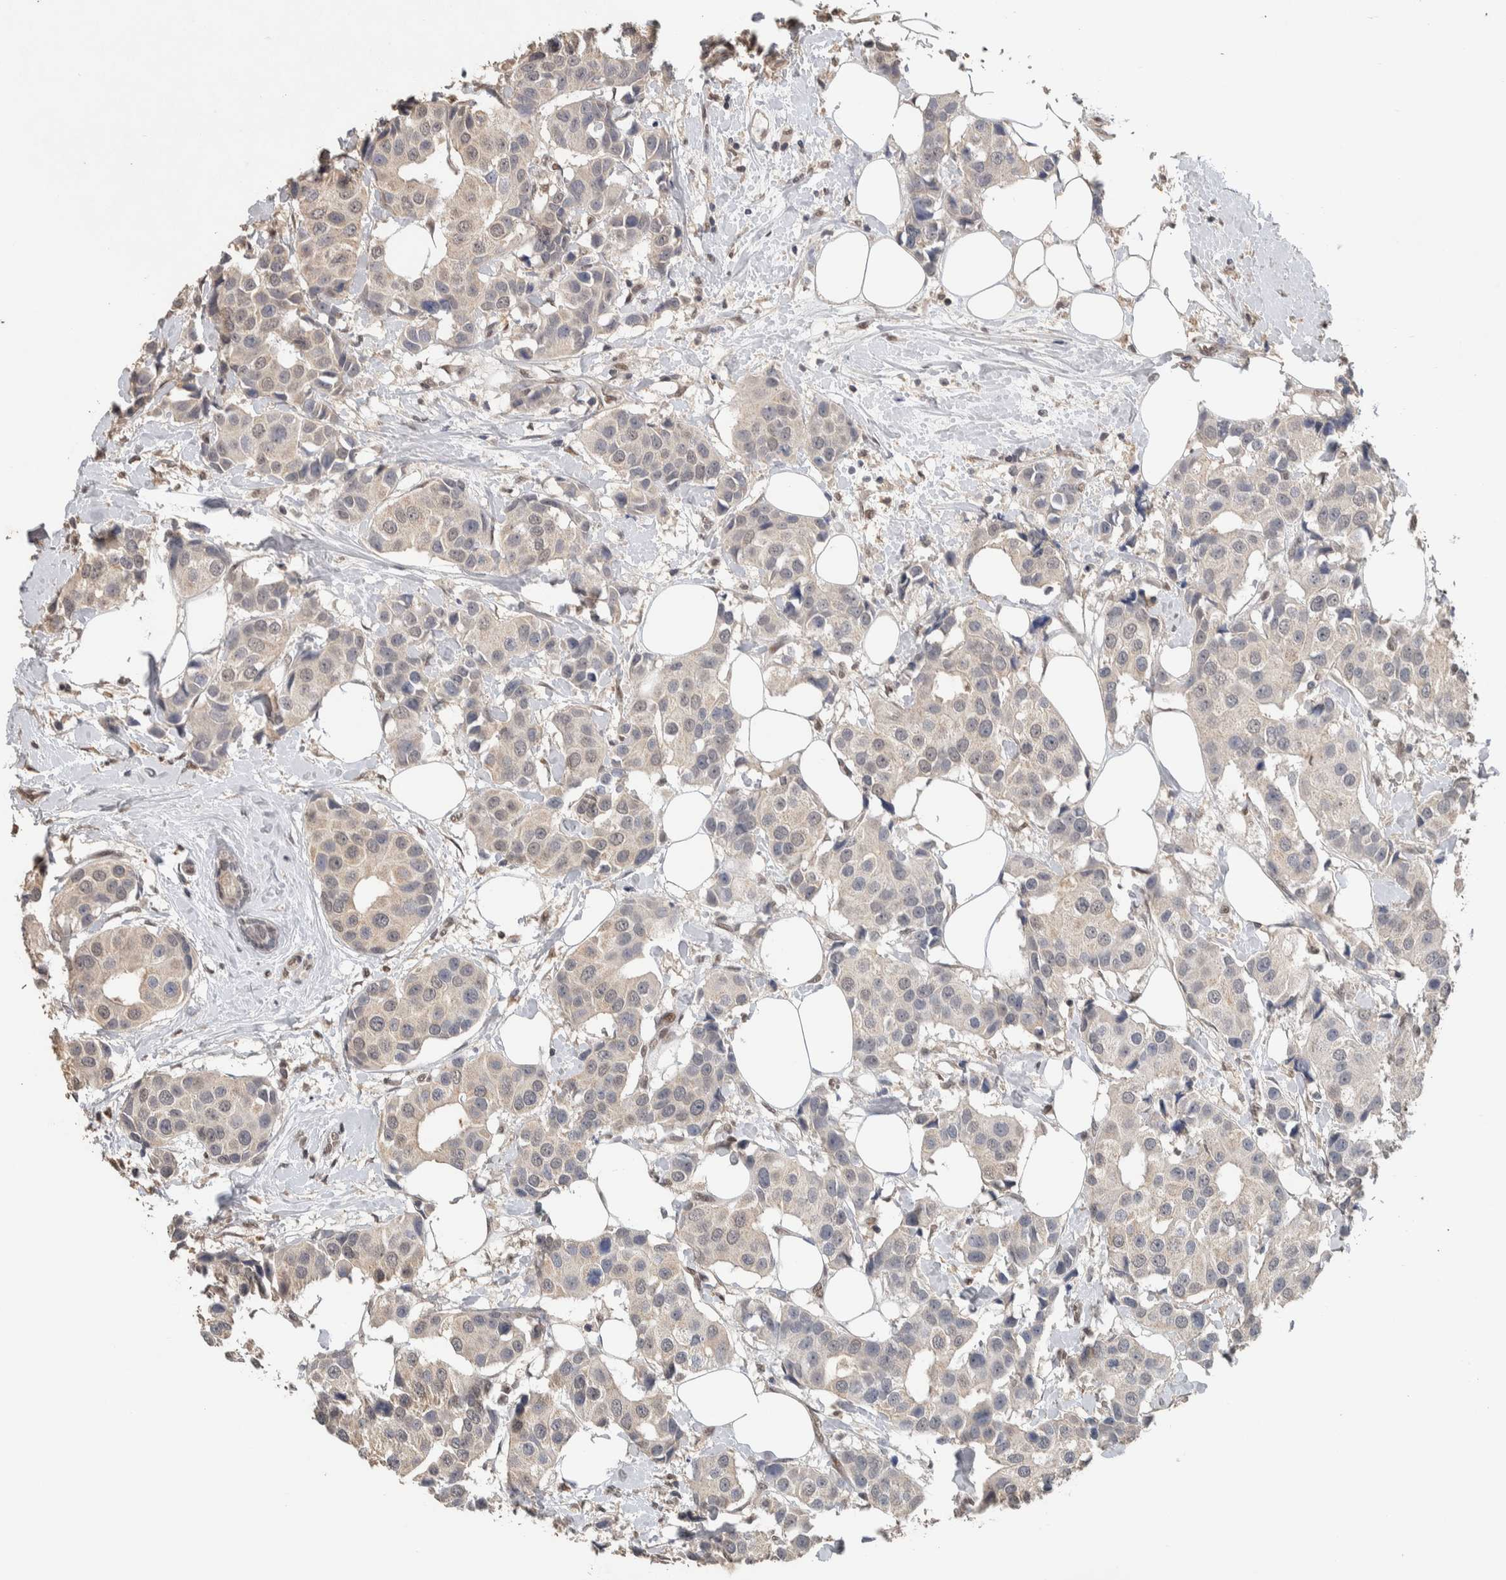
{"staining": {"intensity": "weak", "quantity": "<25%", "location": "cytoplasmic/membranous"}, "tissue": "breast cancer", "cell_type": "Tumor cells", "image_type": "cancer", "snomed": [{"axis": "morphology", "description": "Normal tissue, NOS"}, {"axis": "morphology", "description": "Duct carcinoma"}, {"axis": "topography", "description": "Breast"}], "caption": "Breast cancer was stained to show a protein in brown. There is no significant staining in tumor cells.", "gene": "CYSRT1", "patient": {"sex": "female", "age": 39}}